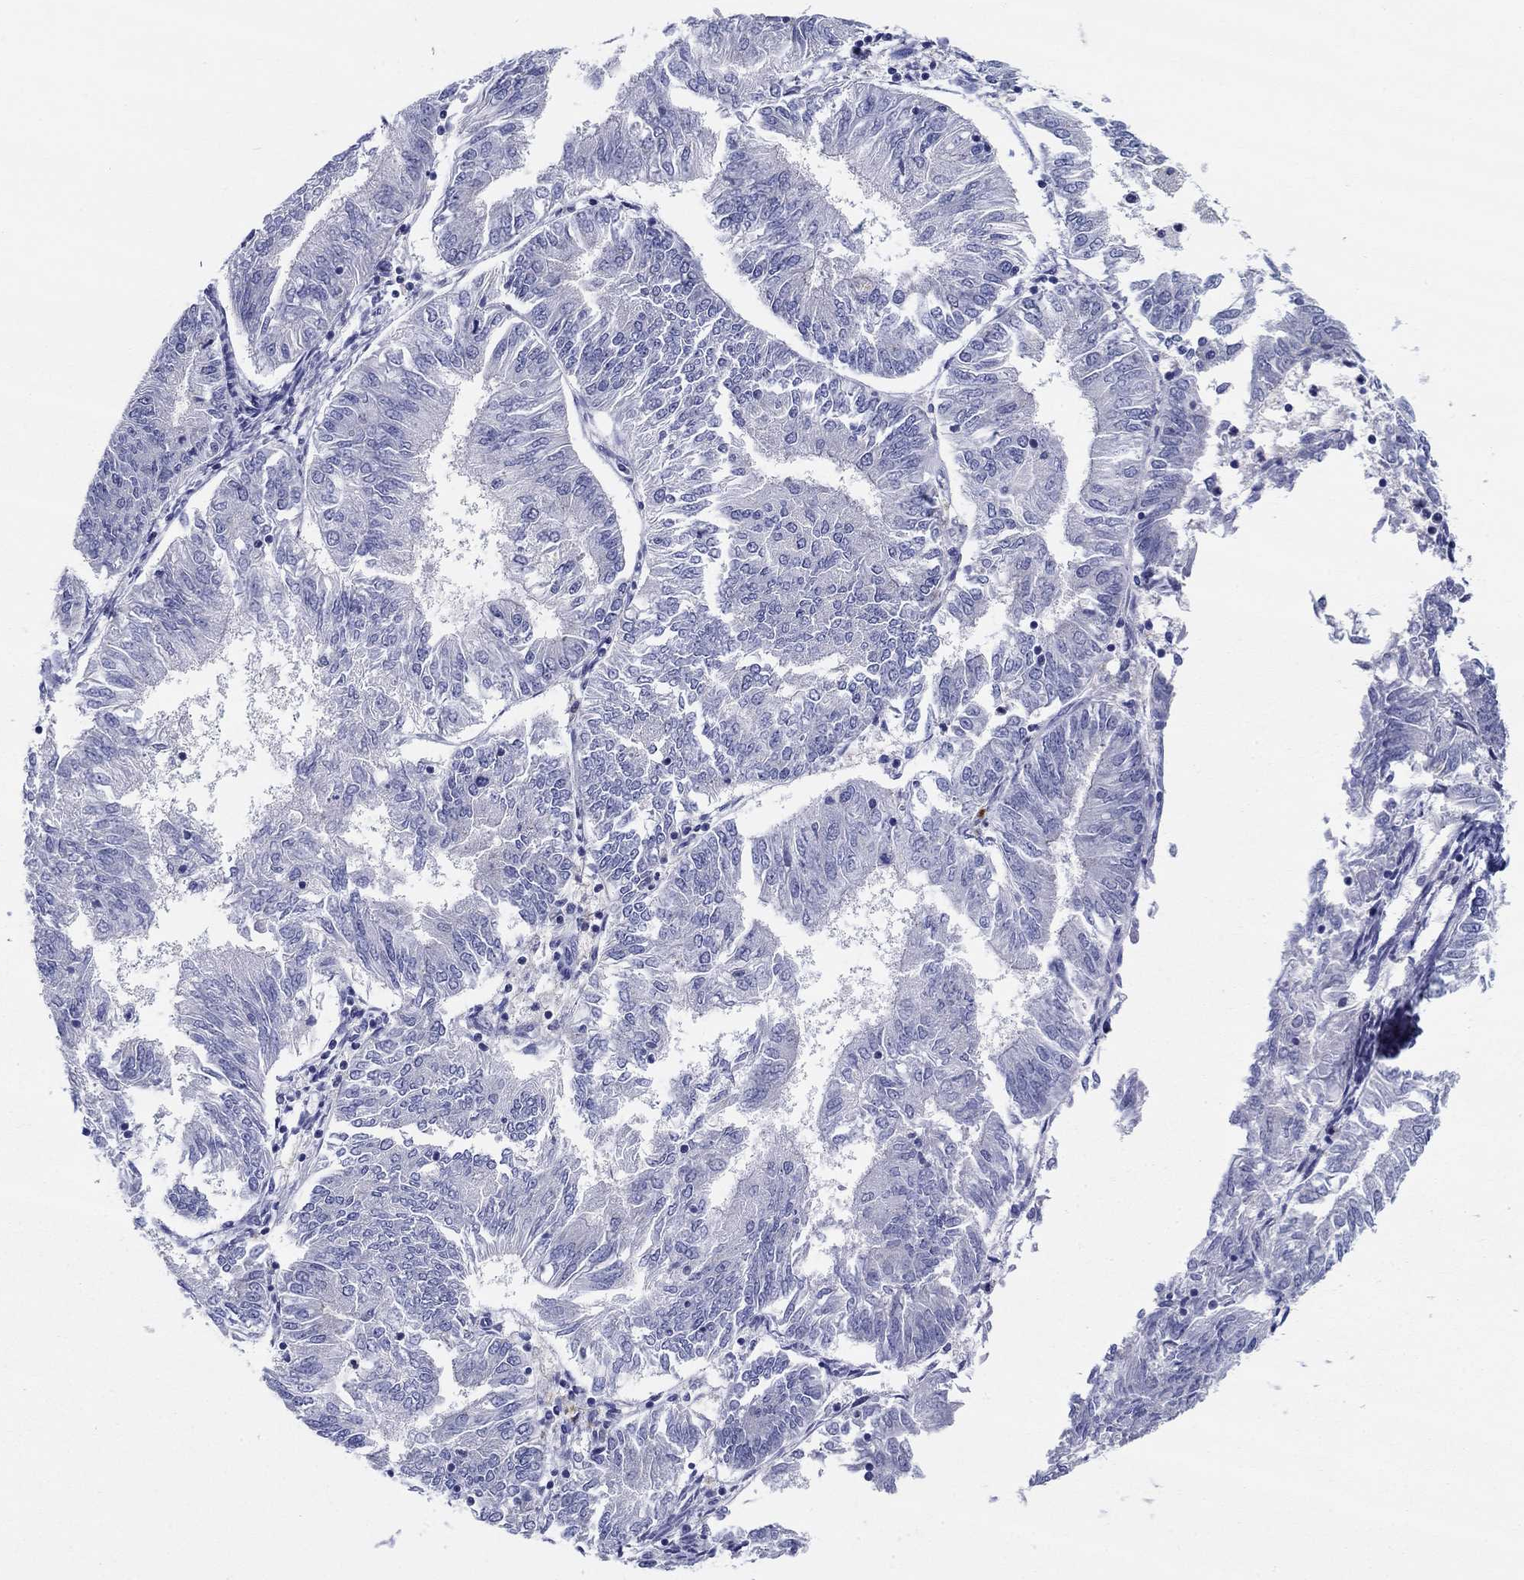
{"staining": {"intensity": "negative", "quantity": "none", "location": "none"}, "tissue": "endometrial cancer", "cell_type": "Tumor cells", "image_type": "cancer", "snomed": [{"axis": "morphology", "description": "Adenocarcinoma, NOS"}, {"axis": "topography", "description": "Endometrium"}], "caption": "A histopathology image of human endometrial cancer is negative for staining in tumor cells.", "gene": "RAP1GAP", "patient": {"sex": "female", "age": 58}}